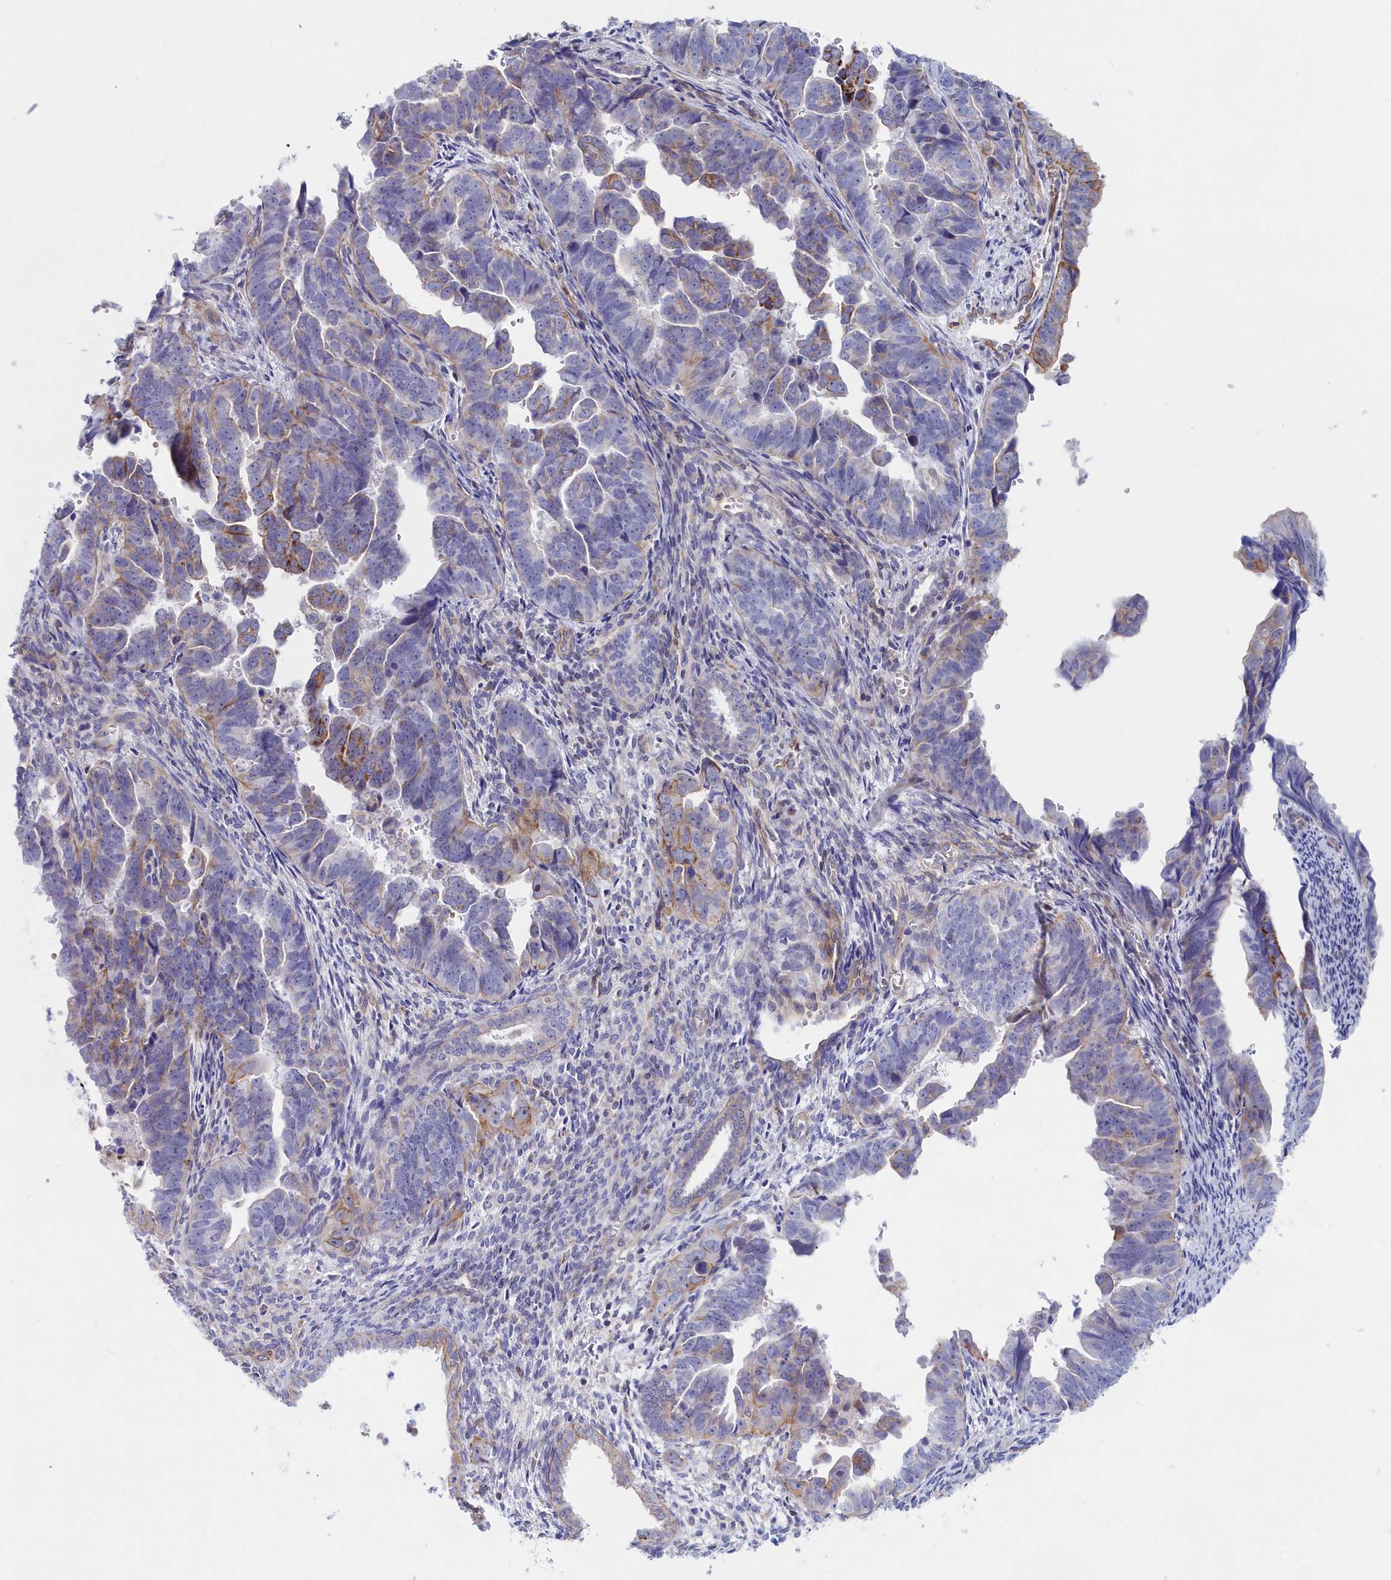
{"staining": {"intensity": "negative", "quantity": "none", "location": "none"}, "tissue": "endometrial cancer", "cell_type": "Tumor cells", "image_type": "cancer", "snomed": [{"axis": "morphology", "description": "Adenocarcinoma, NOS"}, {"axis": "topography", "description": "Endometrium"}], "caption": "Endometrial adenocarcinoma was stained to show a protein in brown. There is no significant expression in tumor cells.", "gene": "ABCC12", "patient": {"sex": "female", "age": 75}}